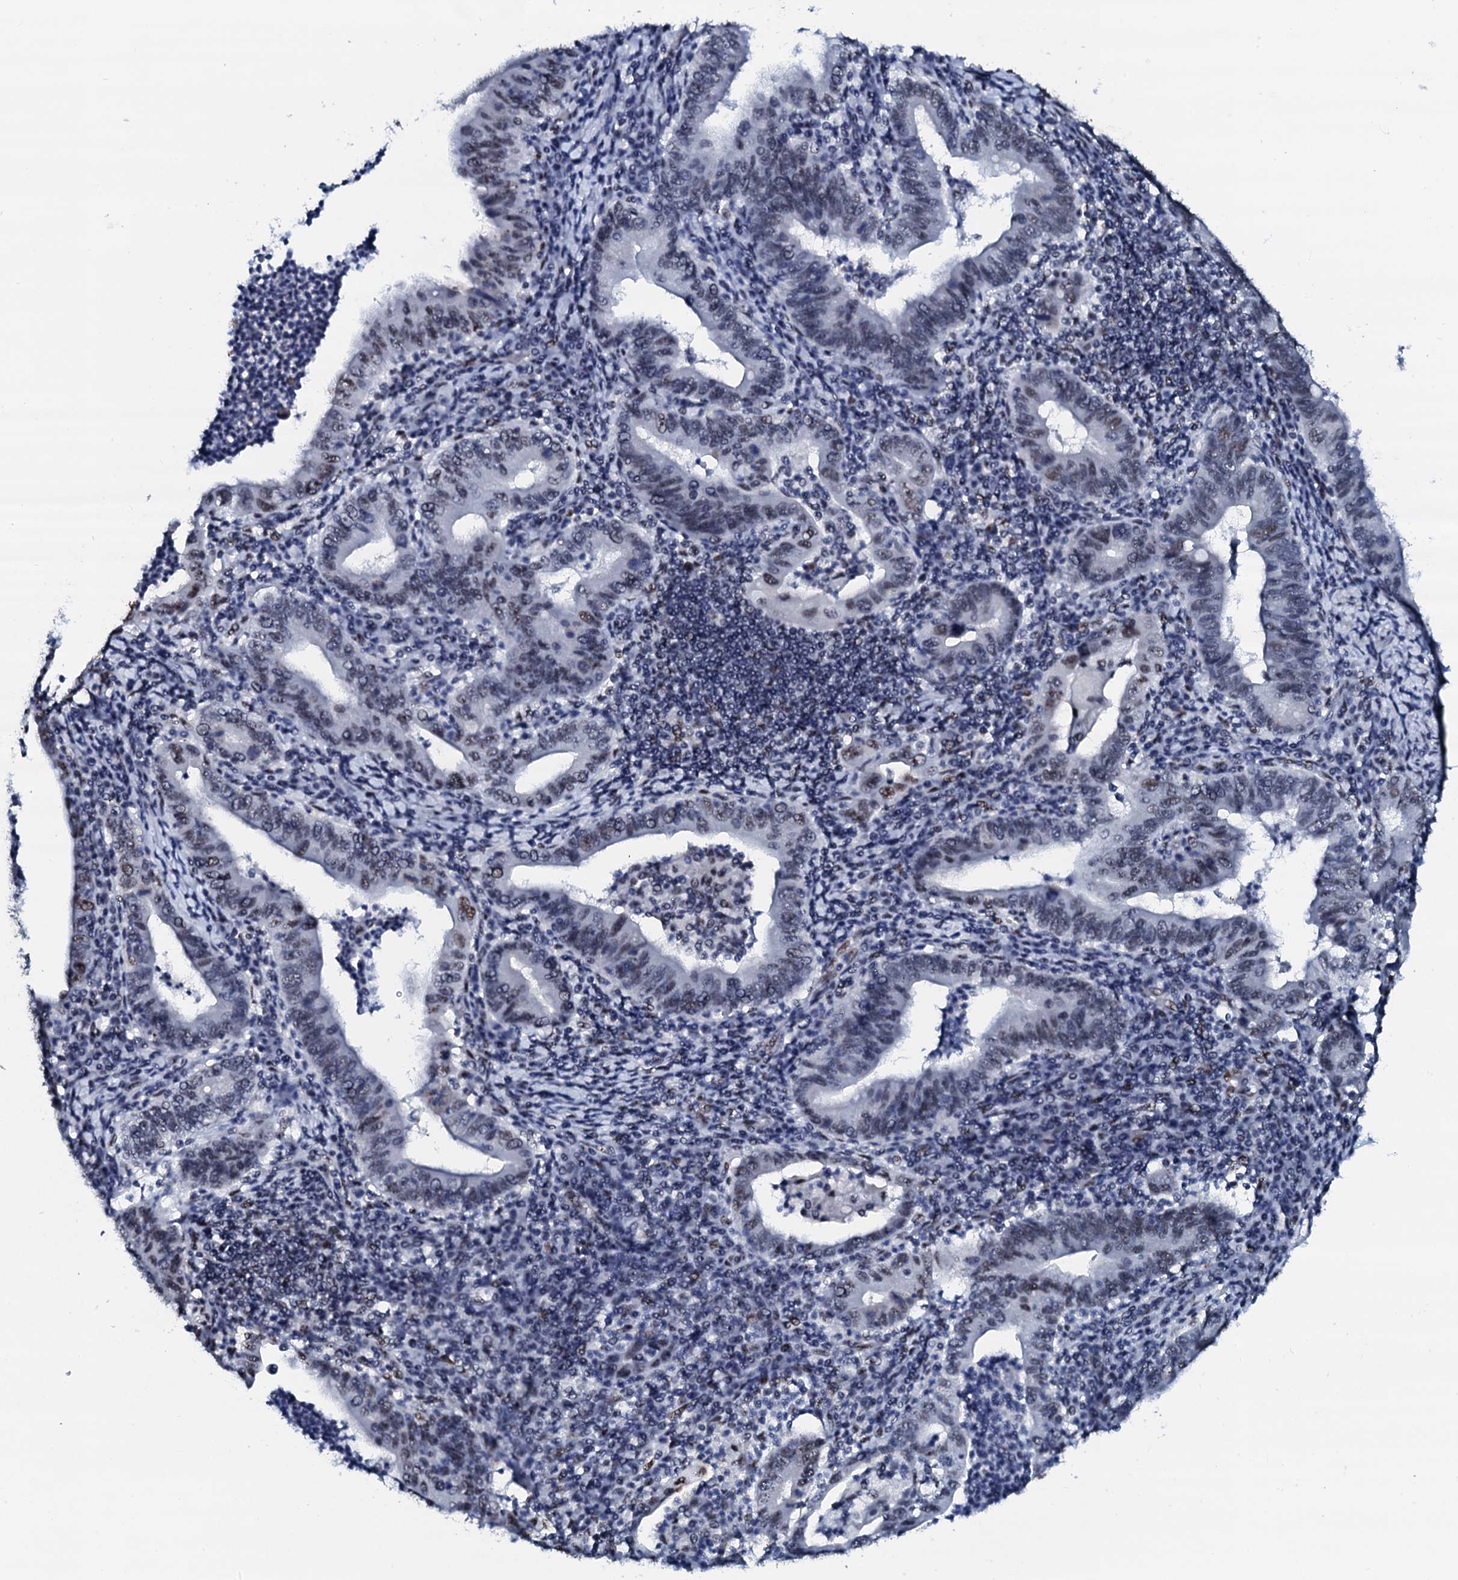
{"staining": {"intensity": "moderate", "quantity": "<25%", "location": "nuclear"}, "tissue": "stomach cancer", "cell_type": "Tumor cells", "image_type": "cancer", "snomed": [{"axis": "morphology", "description": "Normal tissue, NOS"}, {"axis": "morphology", "description": "Adenocarcinoma, NOS"}, {"axis": "topography", "description": "Esophagus"}, {"axis": "topography", "description": "Stomach, upper"}, {"axis": "topography", "description": "Peripheral nerve tissue"}], "caption": "This histopathology image shows immunohistochemistry (IHC) staining of stomach adenocarcinoma, with low moderate nuclear staining in about <25% of tumor cells.", "gene": "NKAPD1", "patient": {"sex": "male", "age": 62}}